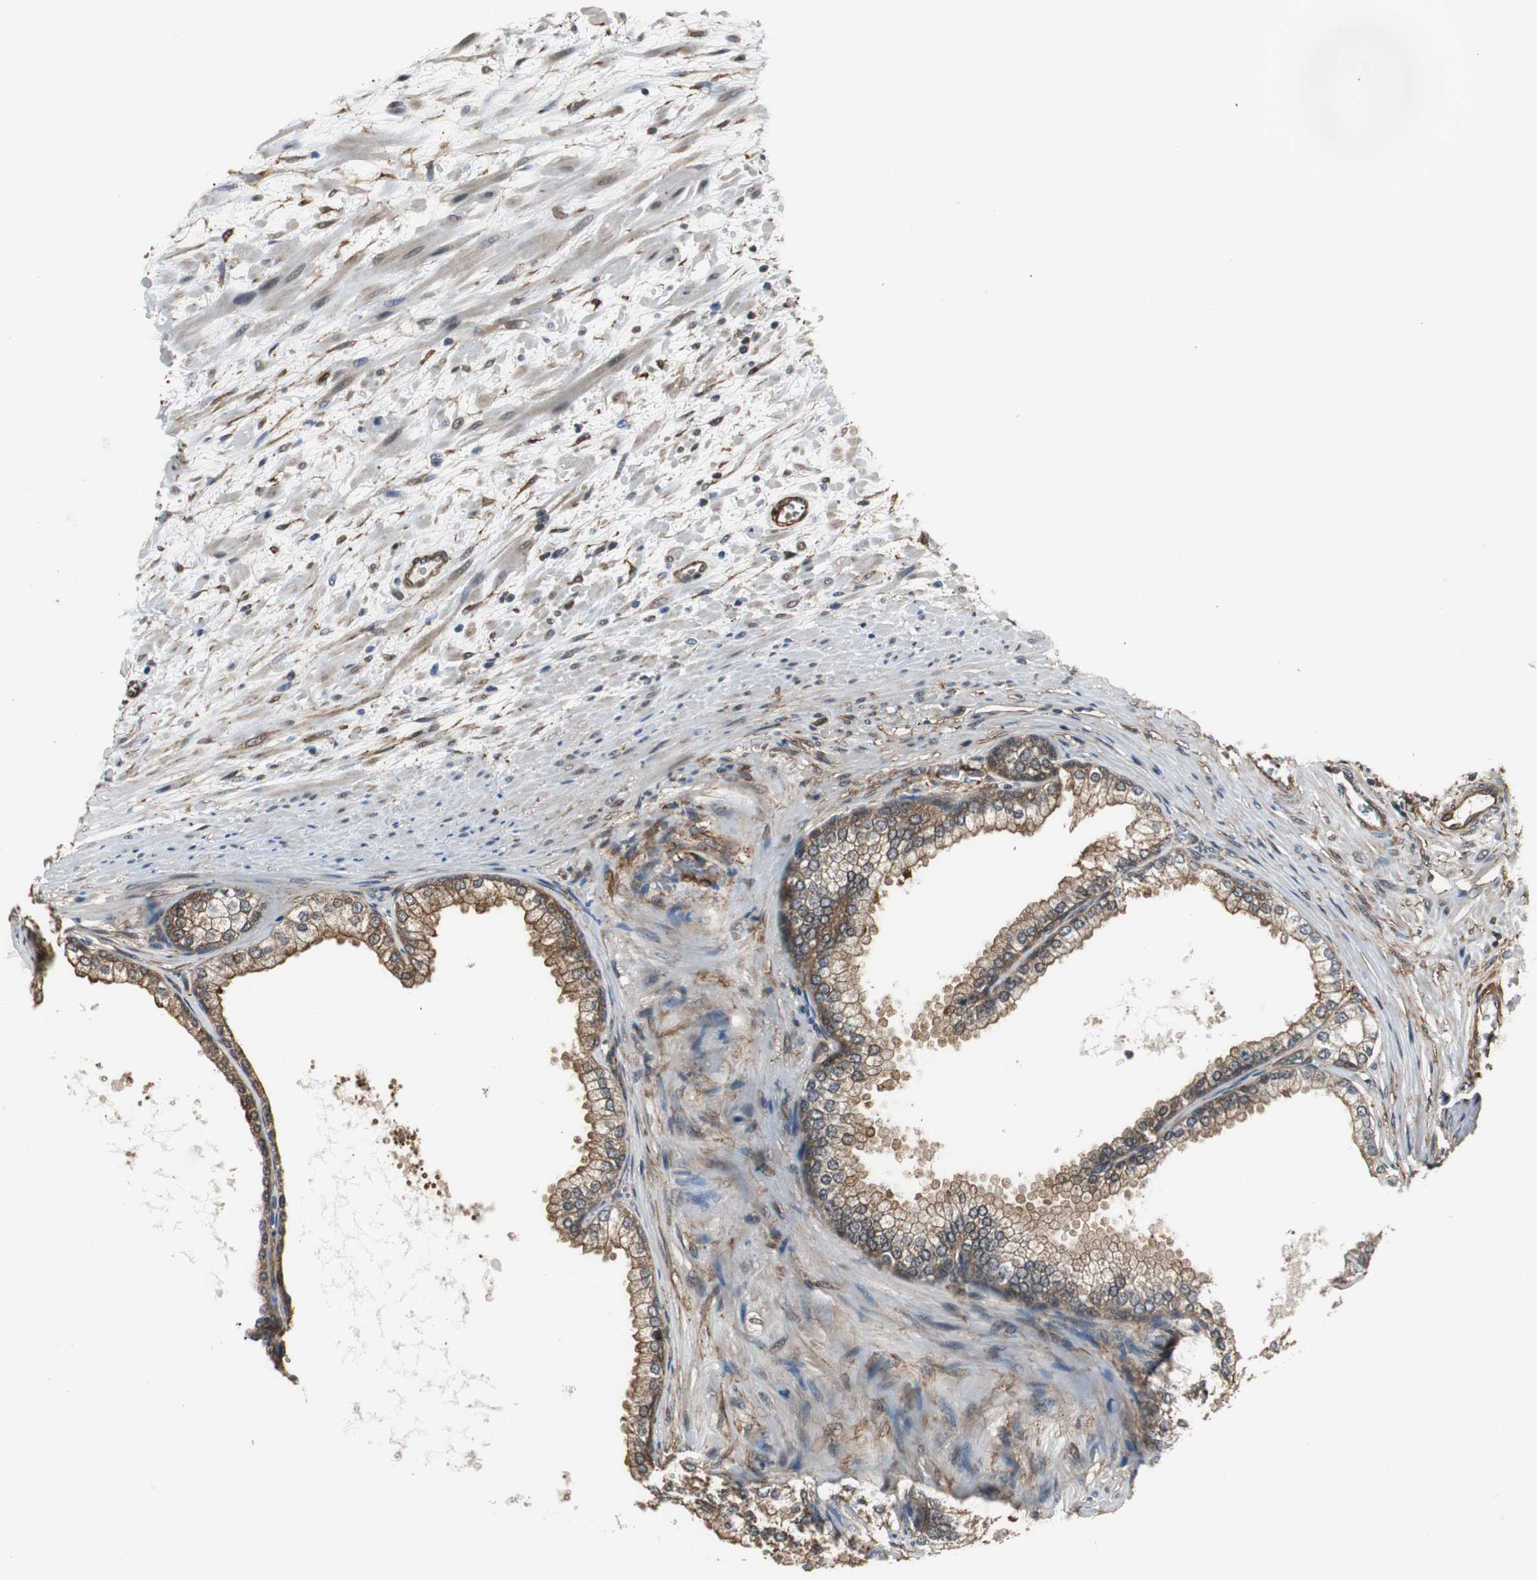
{"staining": {"intensity": "moderate", "quantity": ">75%", "location": "cytoplasmic/membranous"}, "tissue": "prostate", "cell_type": "Glandular cells", "image_type": "normal", "snomed": [{"axis": "morphology", "description": "Normal tissue, NOS"}, {"axis": "topography", "description": "Prostate"}], "caption": "An image showing moderate cytoplasmic/membranous staining in about >75% of glandular cells in unremarkable prostate, as visualized by brown immunohistochemical staining.", "gene": "PTPN11", "patient": {"sex": "male", "age": 76}}